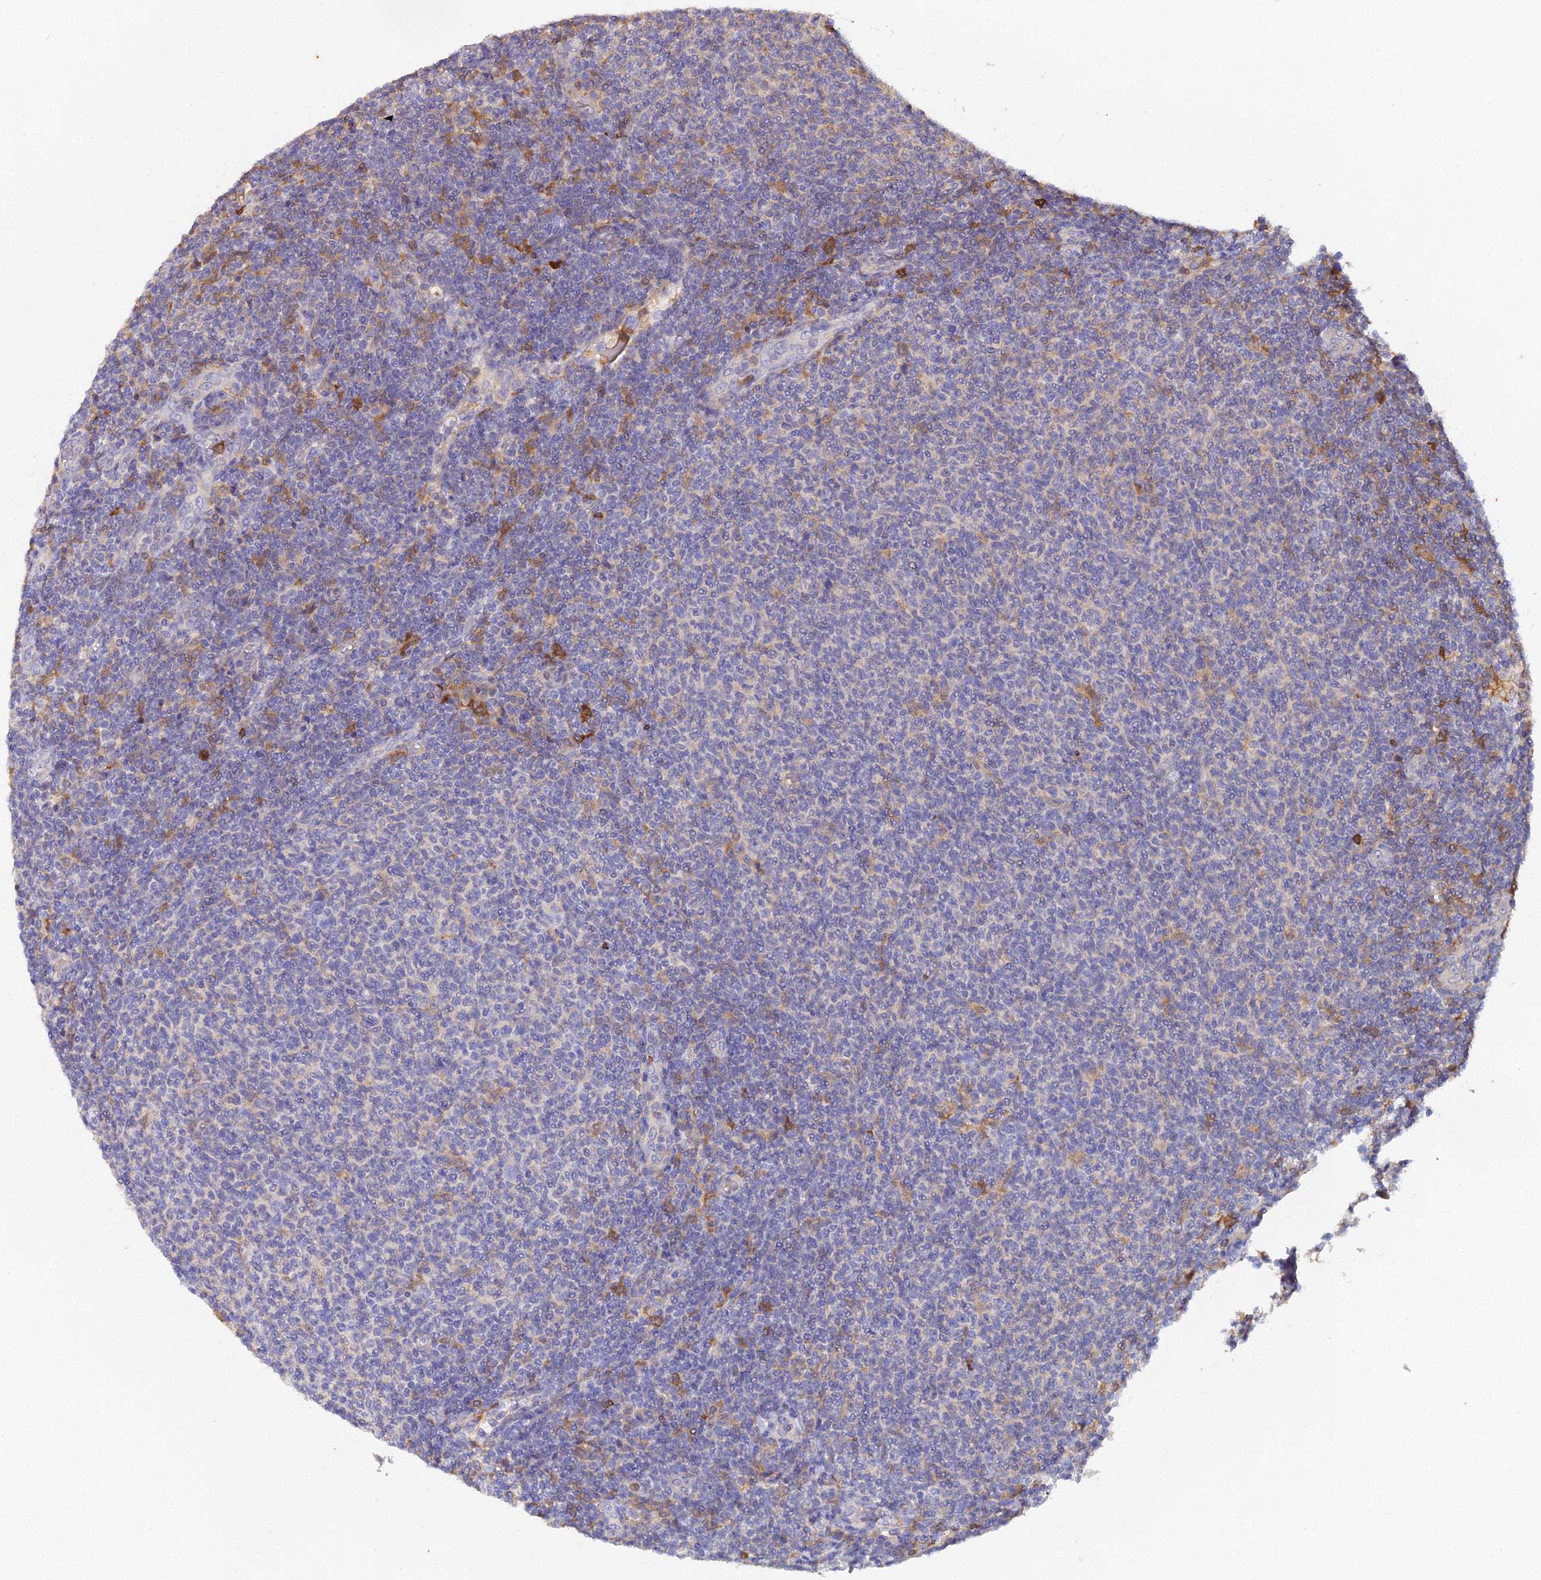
{"staining": {"intensity": "negative", "quantity": "none", "location": "none"}, "tissue": "lymphoma", "cell_type": "Tumor cells", "image_type": "cancer", "snomed": [{"axis": "morphology", "description": "Malignant lymphoma, non-Hodgkin's type, Low grade"}, {"axis": "topography", "description": "Lymph node"}], "caption": "DAB (3,3'-diaminobenzidine) immunohistochemical staining of lymphoma shows no significant staining in tumor cells.", "gene": "FBP1", "patient": {"sex": "male", "age": 66}}